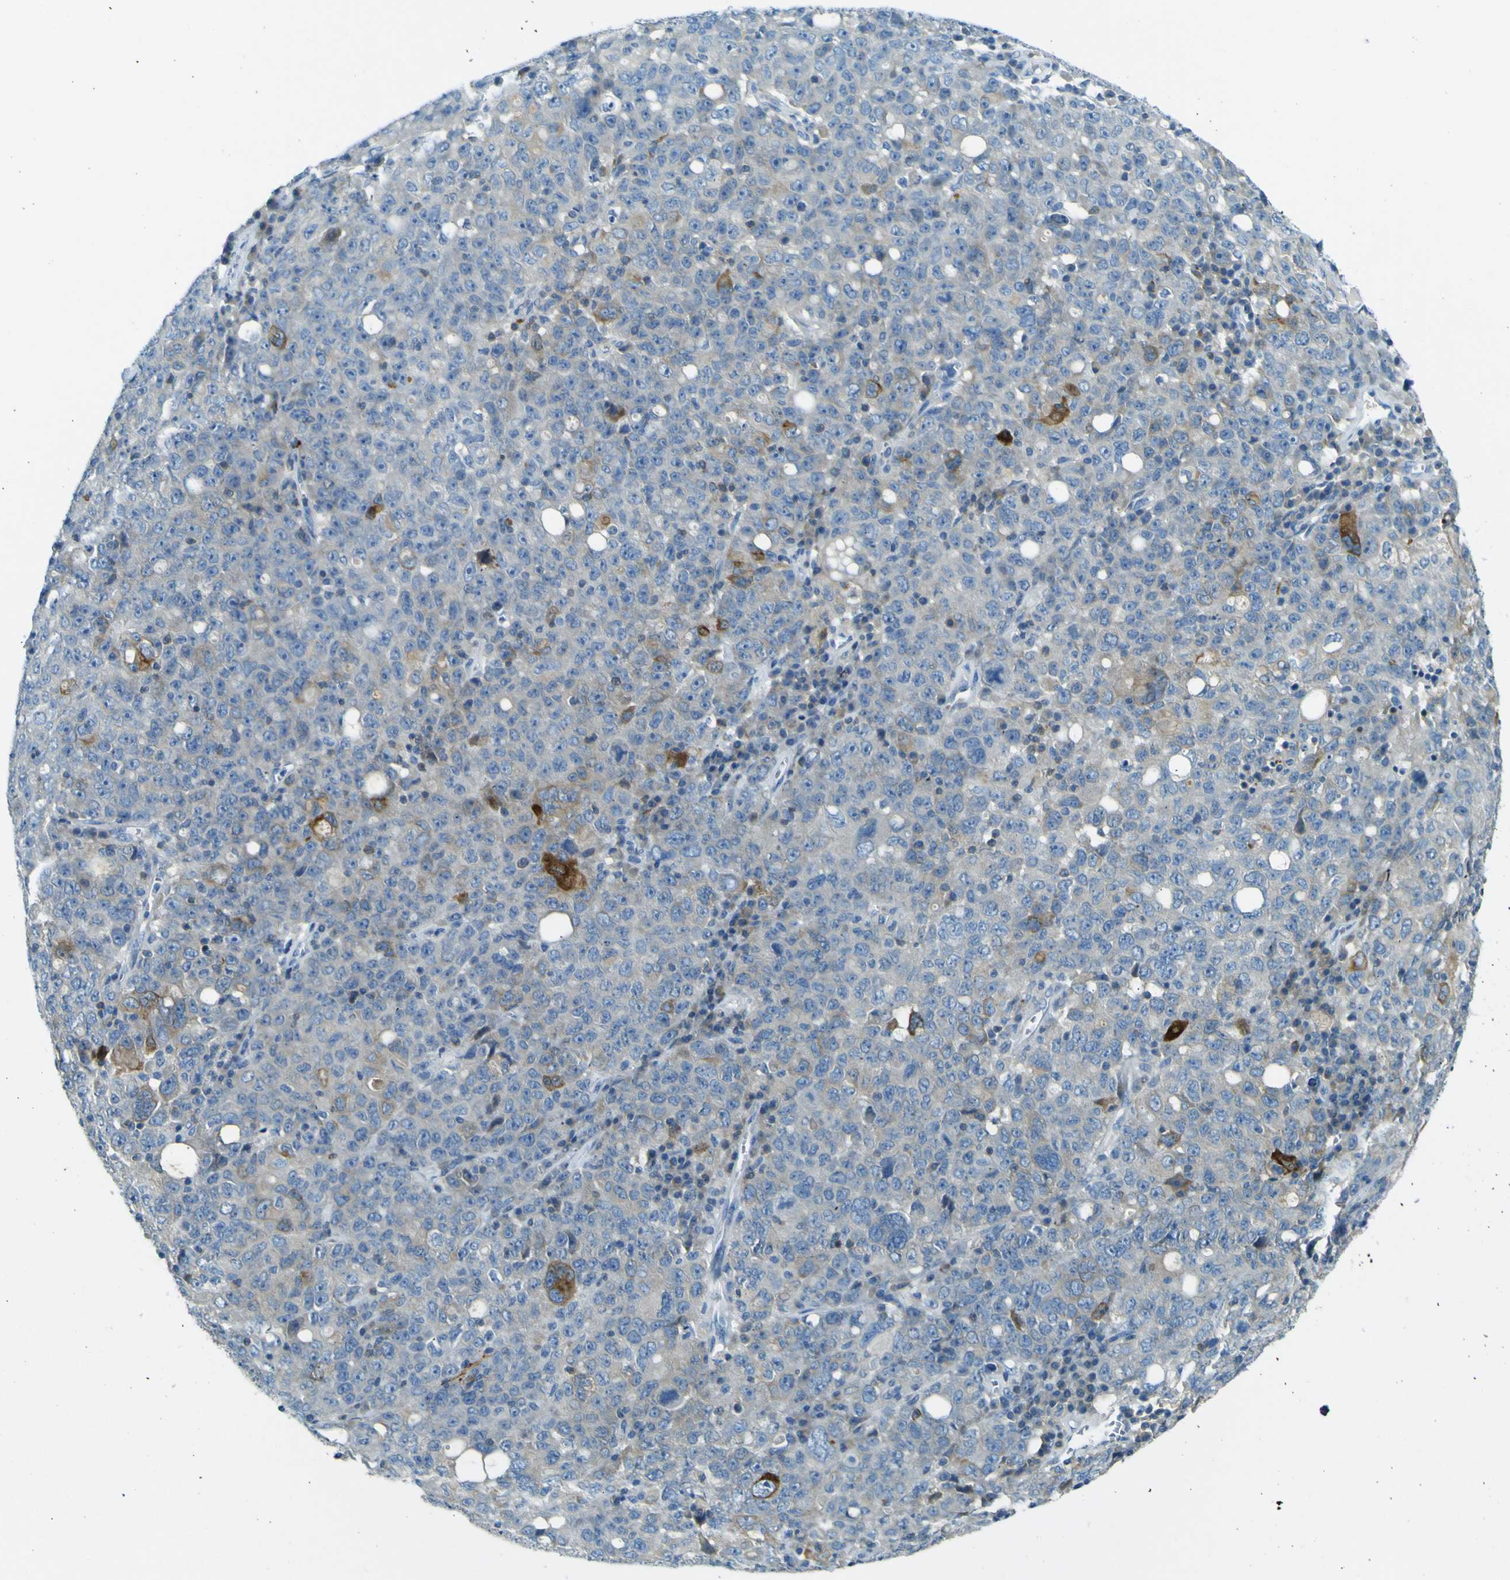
{"staining": {"intensity": "moderate", "quantity": "<25%", "location": "cytoplasmic/membranous"}, "tissue": "ovarian cancer", "cell_type": "Tumor cells", "image_type": "cancer", "snomed": [{"axis": "morphology", "description": "Carcinoma, endometroid"}, {"axis": "topography", "description": "Ovary"}], "caption": "Ovarian cancer stained with a brown dye demonstrates moderate cytoplasmic/membranous positive staining in about <25% of tumor cells.", "gene": "SORCS1", "patient": {"sex": "female", "age": 62}}